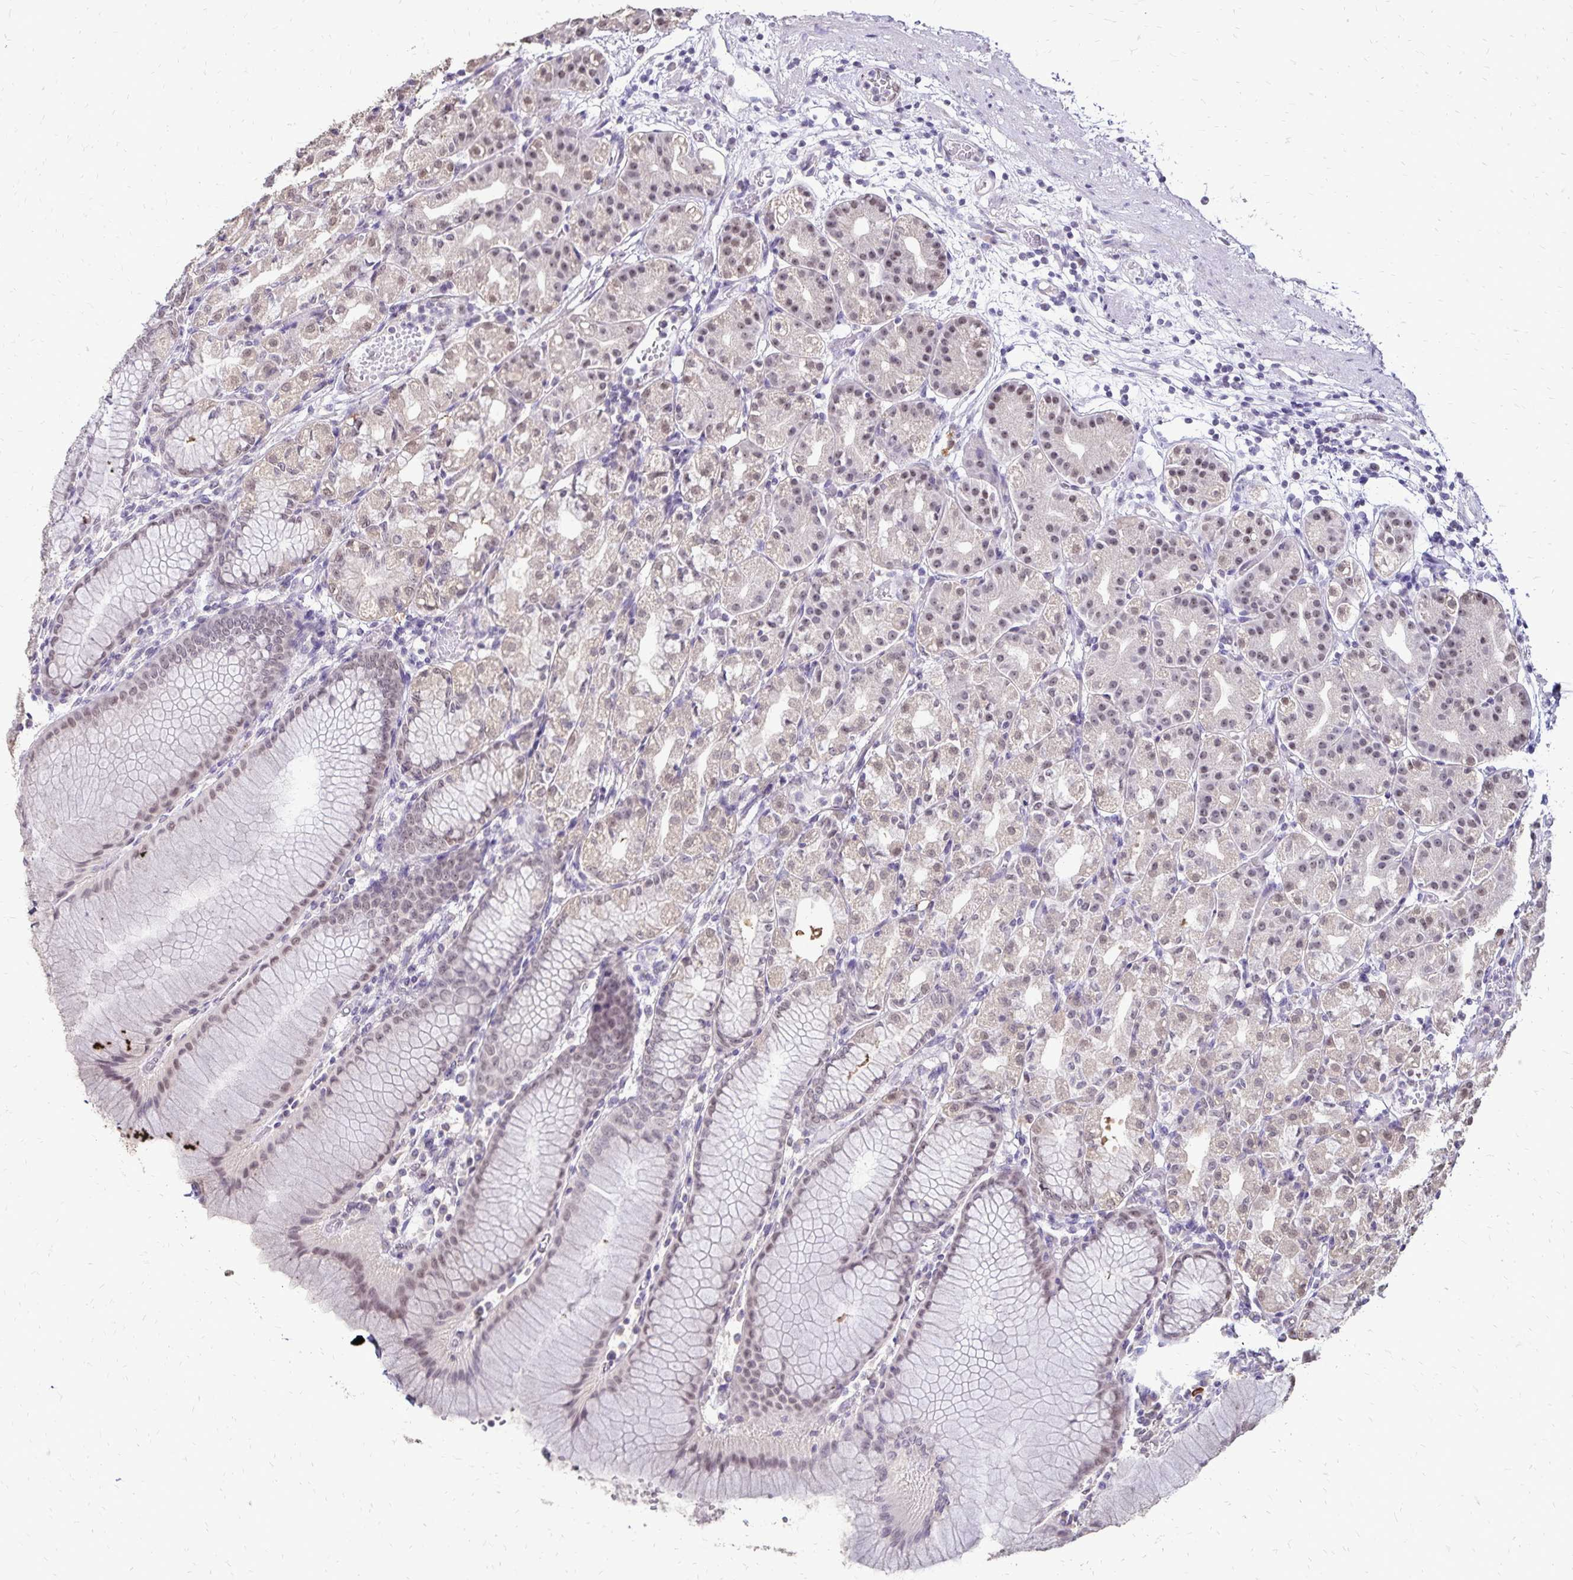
{"staining": {"intensity": "weak", "quantity": "25%-75%", "location": "cytoplasmic/membranous,nuclear"}, "tissue": "stomach", "cell_type": "Glandular cells", "image_type": "normal", "snomed": [{"axis": "morphology", "description": "Normal tissue, NOS"}, {"axis": "topography", "description": "Stomach"}], "caption": "Unremarkable stomach demonstrates weak cytoplasmic/membranous,nuclear positivity in approximately 25%-75% of glandular cells, visualized by immunohistochemistry. The staining was performed using DAB, with brown indicating positive protein expression. Nuclei are stained blue with hematoxylin.", "gene": "POLB", "patient": {"sex": "female", "age": 57}}